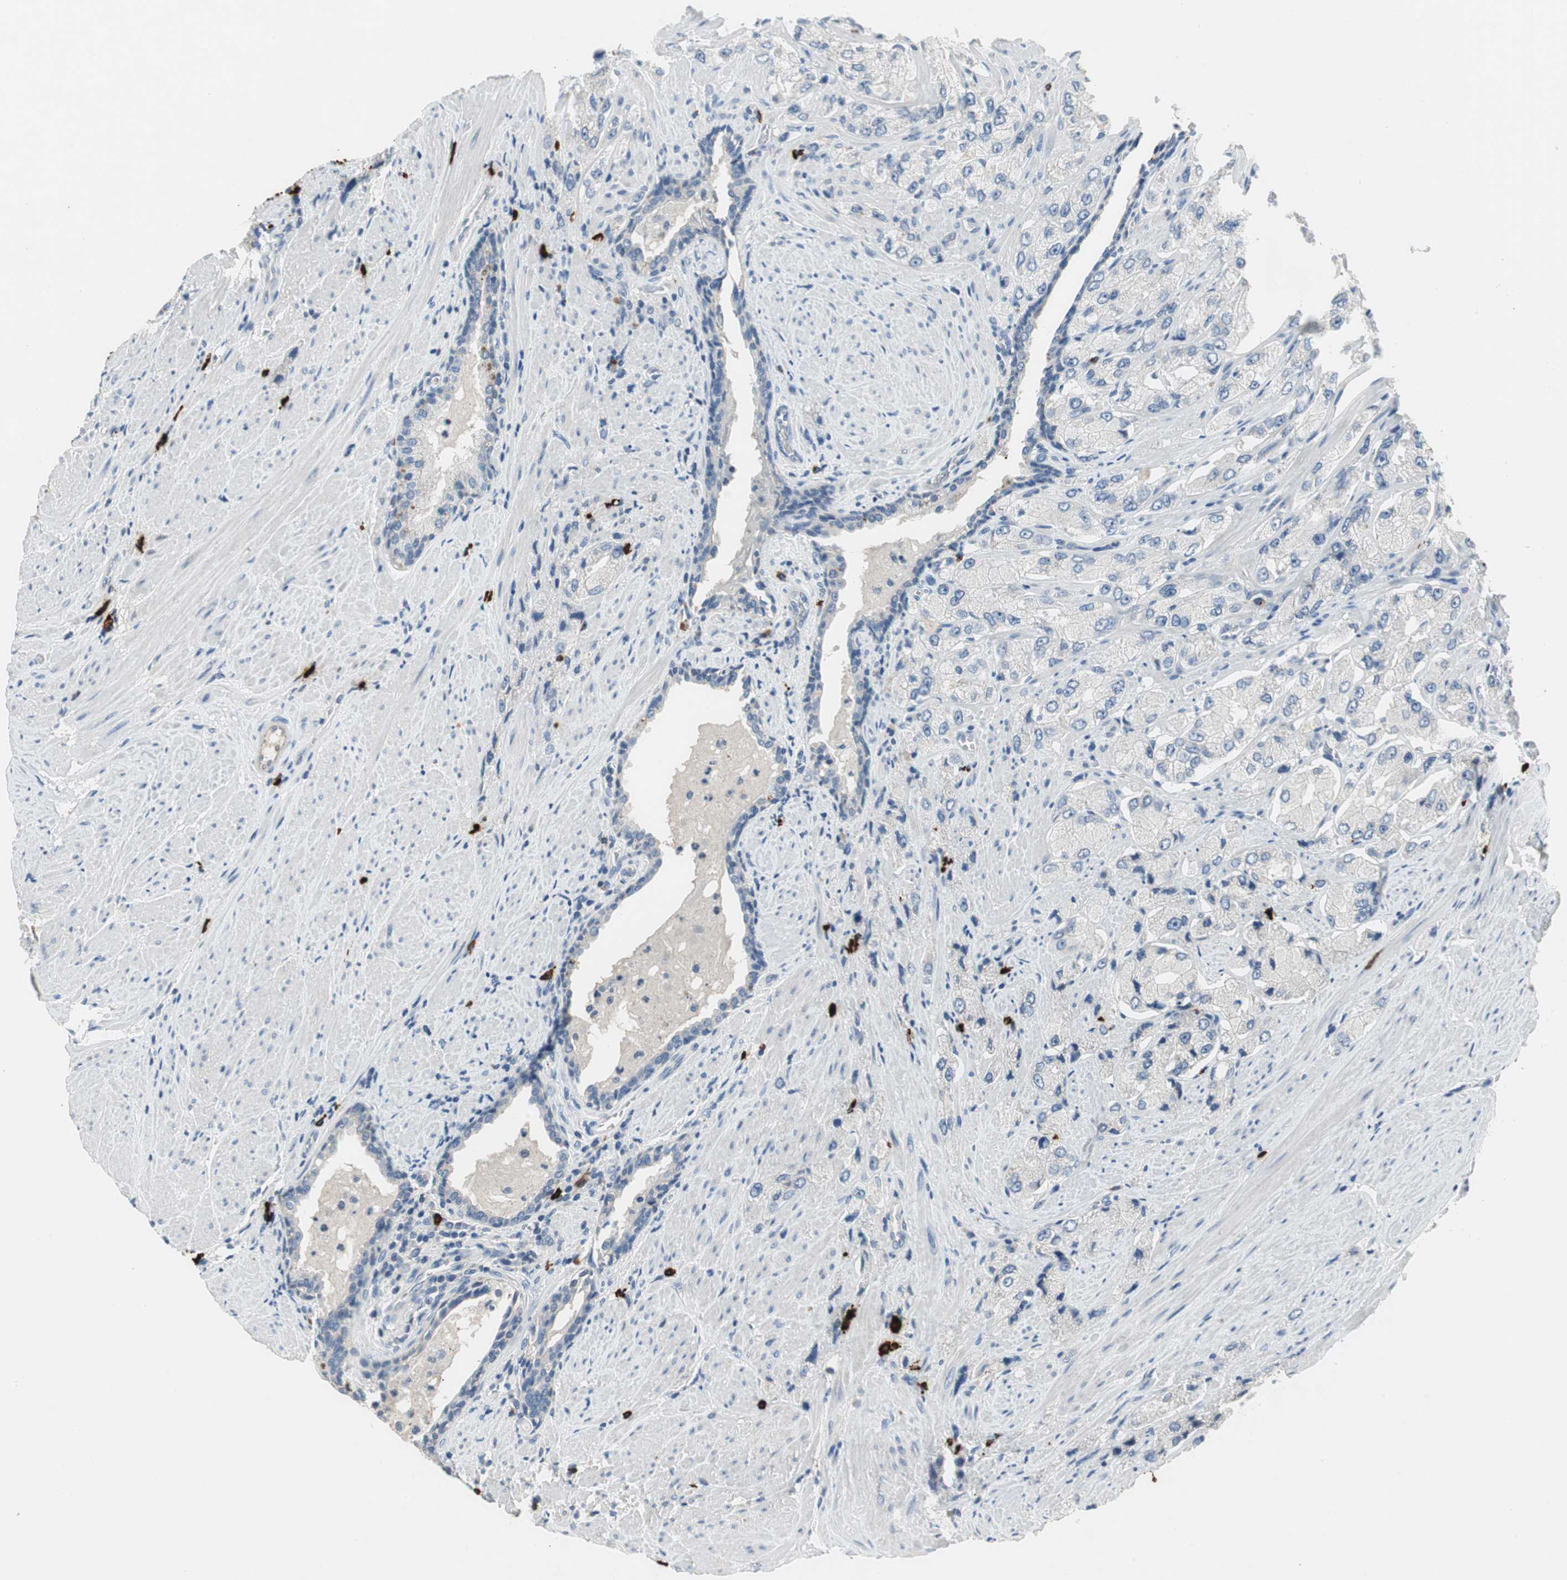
{"staining": {"intensity": "negative", "quantity": "none", "location": "none"}, "tissue": "prostate cancer", "cell_type": "Tumor cells", "image_type": "cancer", "snomed": [{"axis": "morphology", "description": "Adenocarcinoma, High grade"}, {"axis": "topography", "description": "Prostate"}], "caption": "This is an immunohistochemistry (IHC) image of human prostate high-grade adenocarcinoma. There is no positivity in tumor cells.", "gene": "CPA3", "patient": {"sex": "male", "age": 58}}